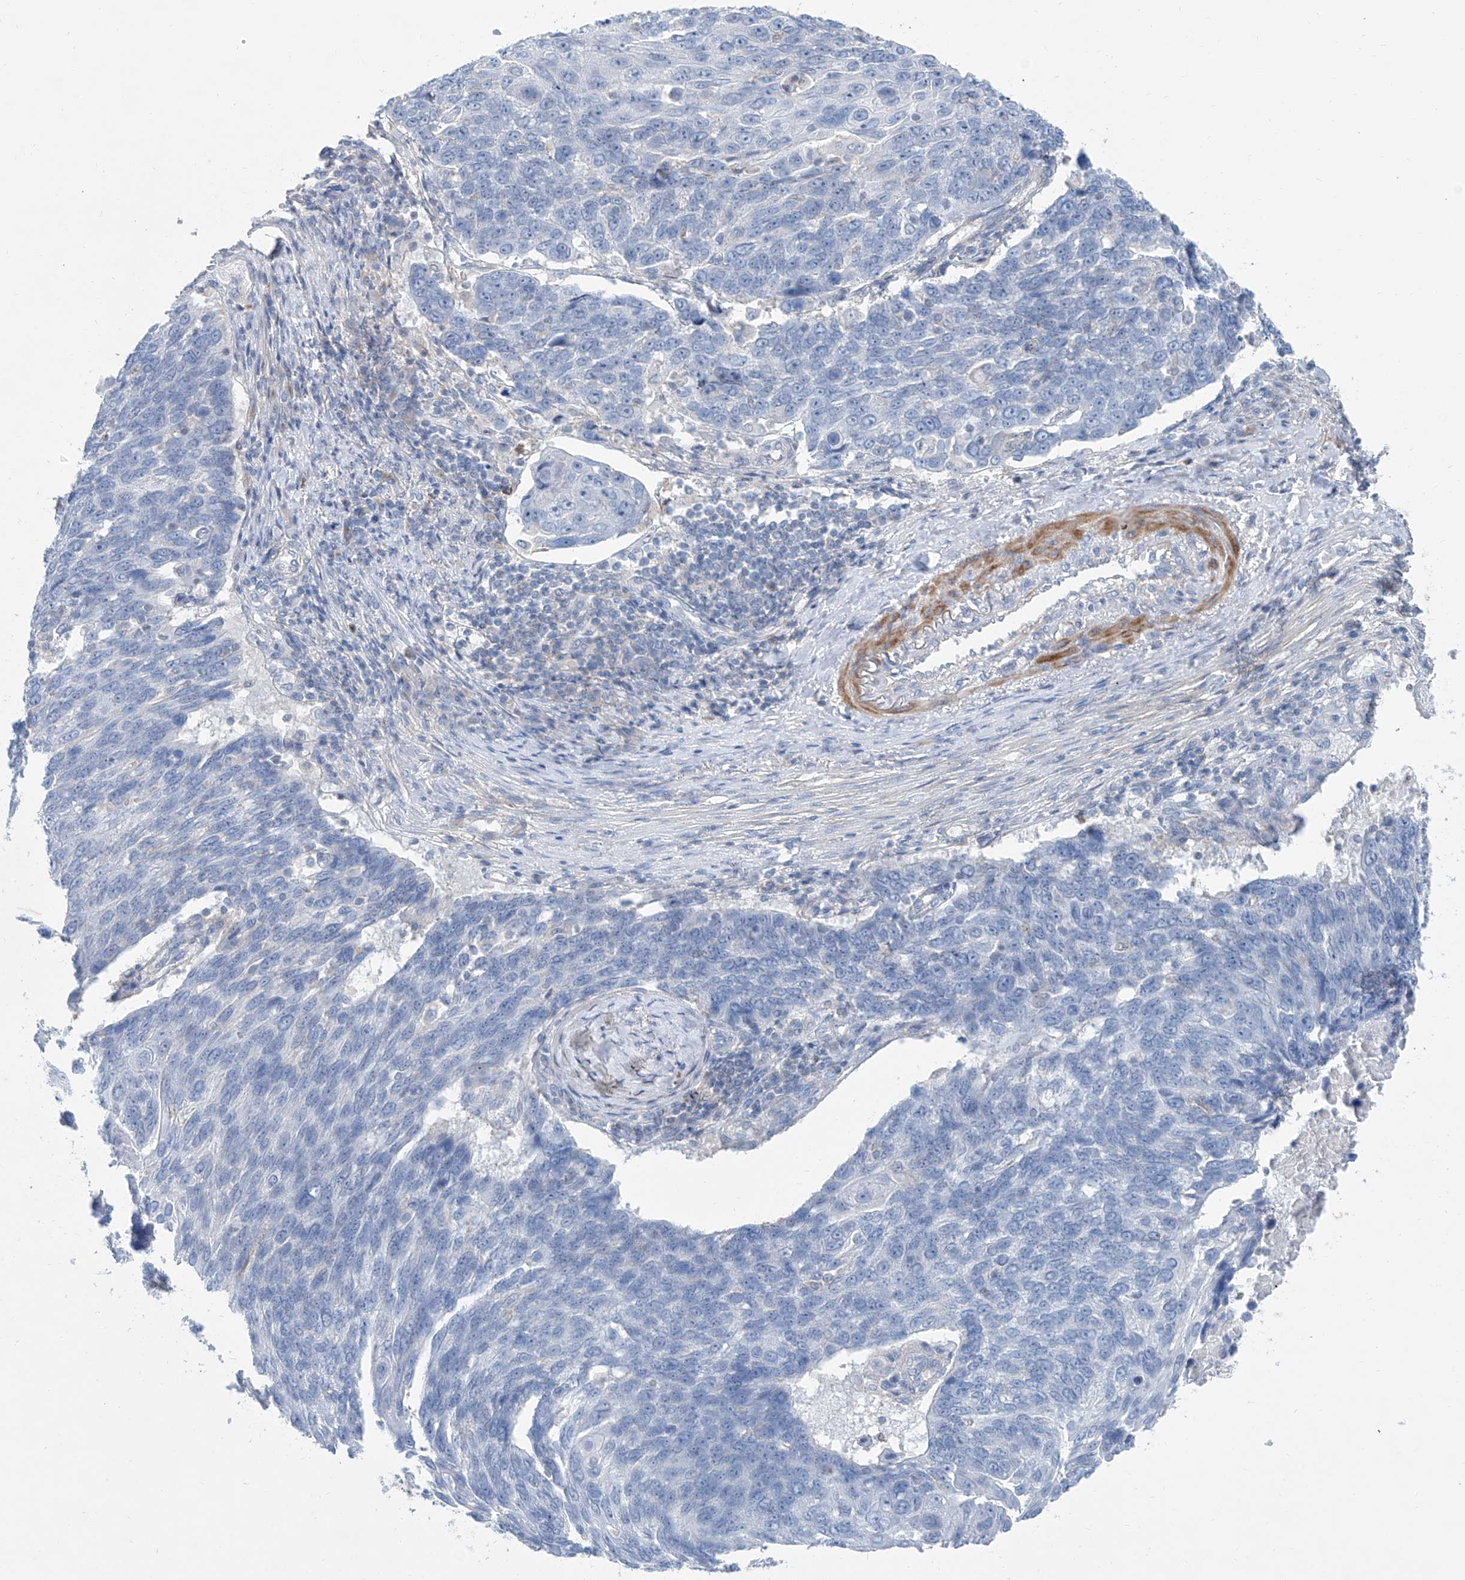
{"staining": {"intensity": "negative", "quantity": "none", "location": "none"}, "tissue": "lung cancer", "cell_type": "Tumor cells", "image_type": "cancer", "snomed": [{"axis": "morphology", "description": "Squamous cell carcinoma, NOS"}, {"axis": "topography", "description": "Lung"}], "caption": "An IHC image of lung cancer (squamous cell carcinoma) is shown. There is no staining in tumor cells of lung cancer (squamous cell carcinoma).", "gene": "ANKRD34A", "patient": {"sex": "male", "age": 66}}